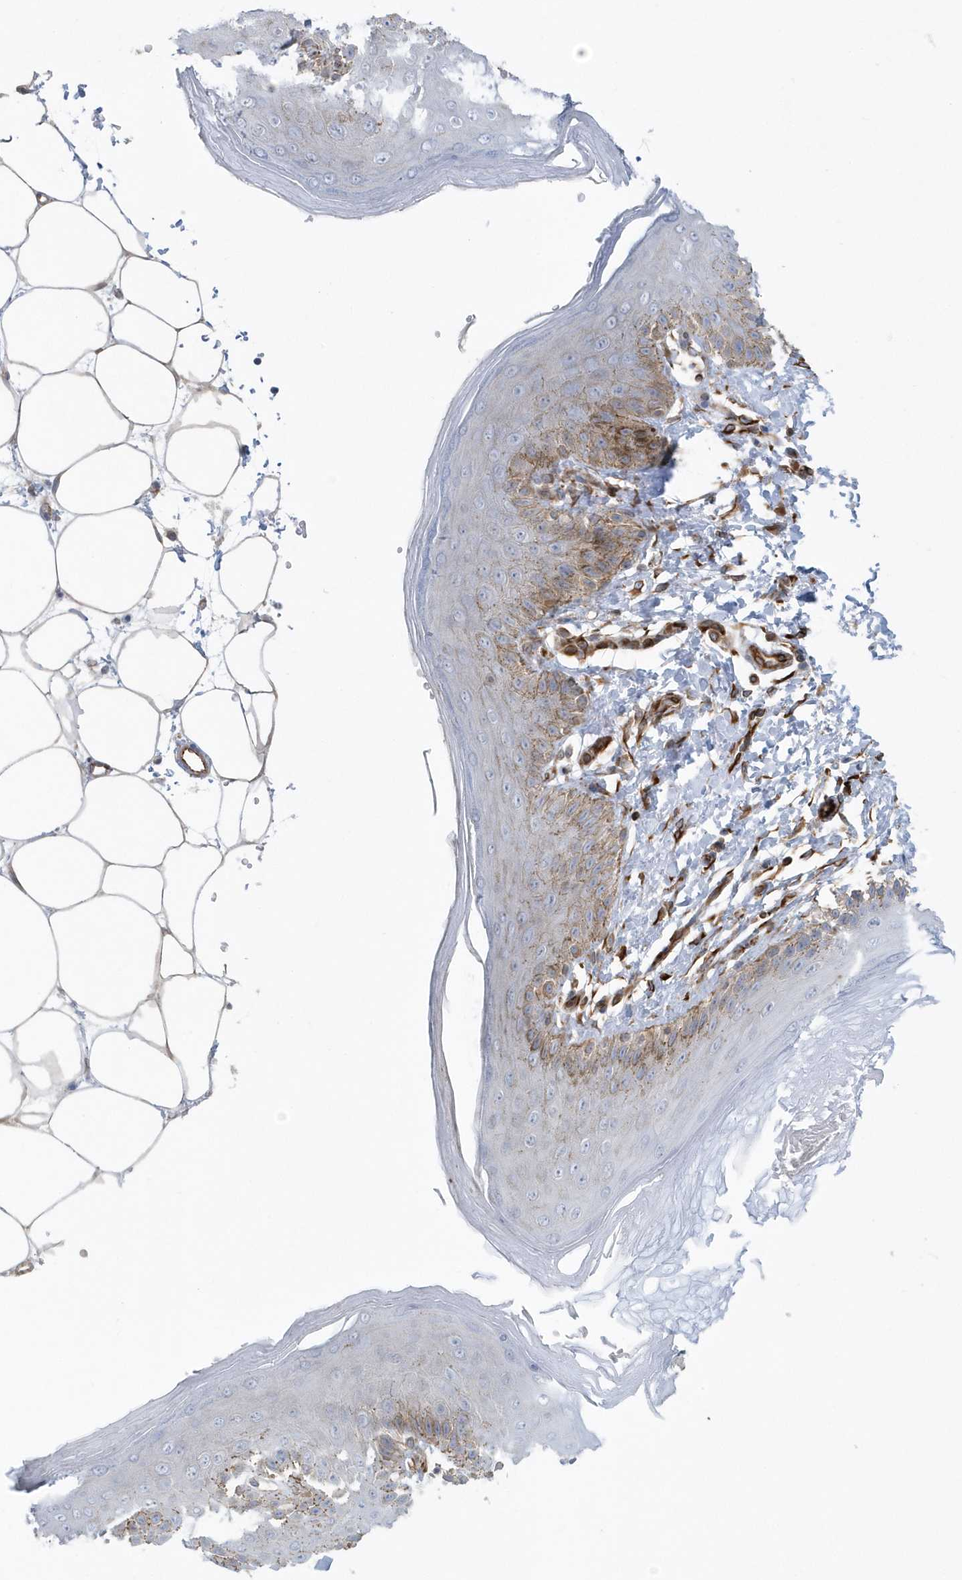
{"staining": {"intensity": "moderate", "quantity": "<25%", "location": "cytoplasmic/membranous"}, "tissue": "skin", "cell_type": "Epidermal cells", "image_type": "normal", "snomed": [{"axis": "morphology", "description": "Normal tissue, NOS"}, {"axis": "topography", "description": "Anal"}], "caption": "Moderate cytoplasmic/membranous positivity for a protein is seen in about <25% of epidermal cells of normal skin using IHC.", "gene": "RAB17", "patient": {"sex": "male", "age": 44}}